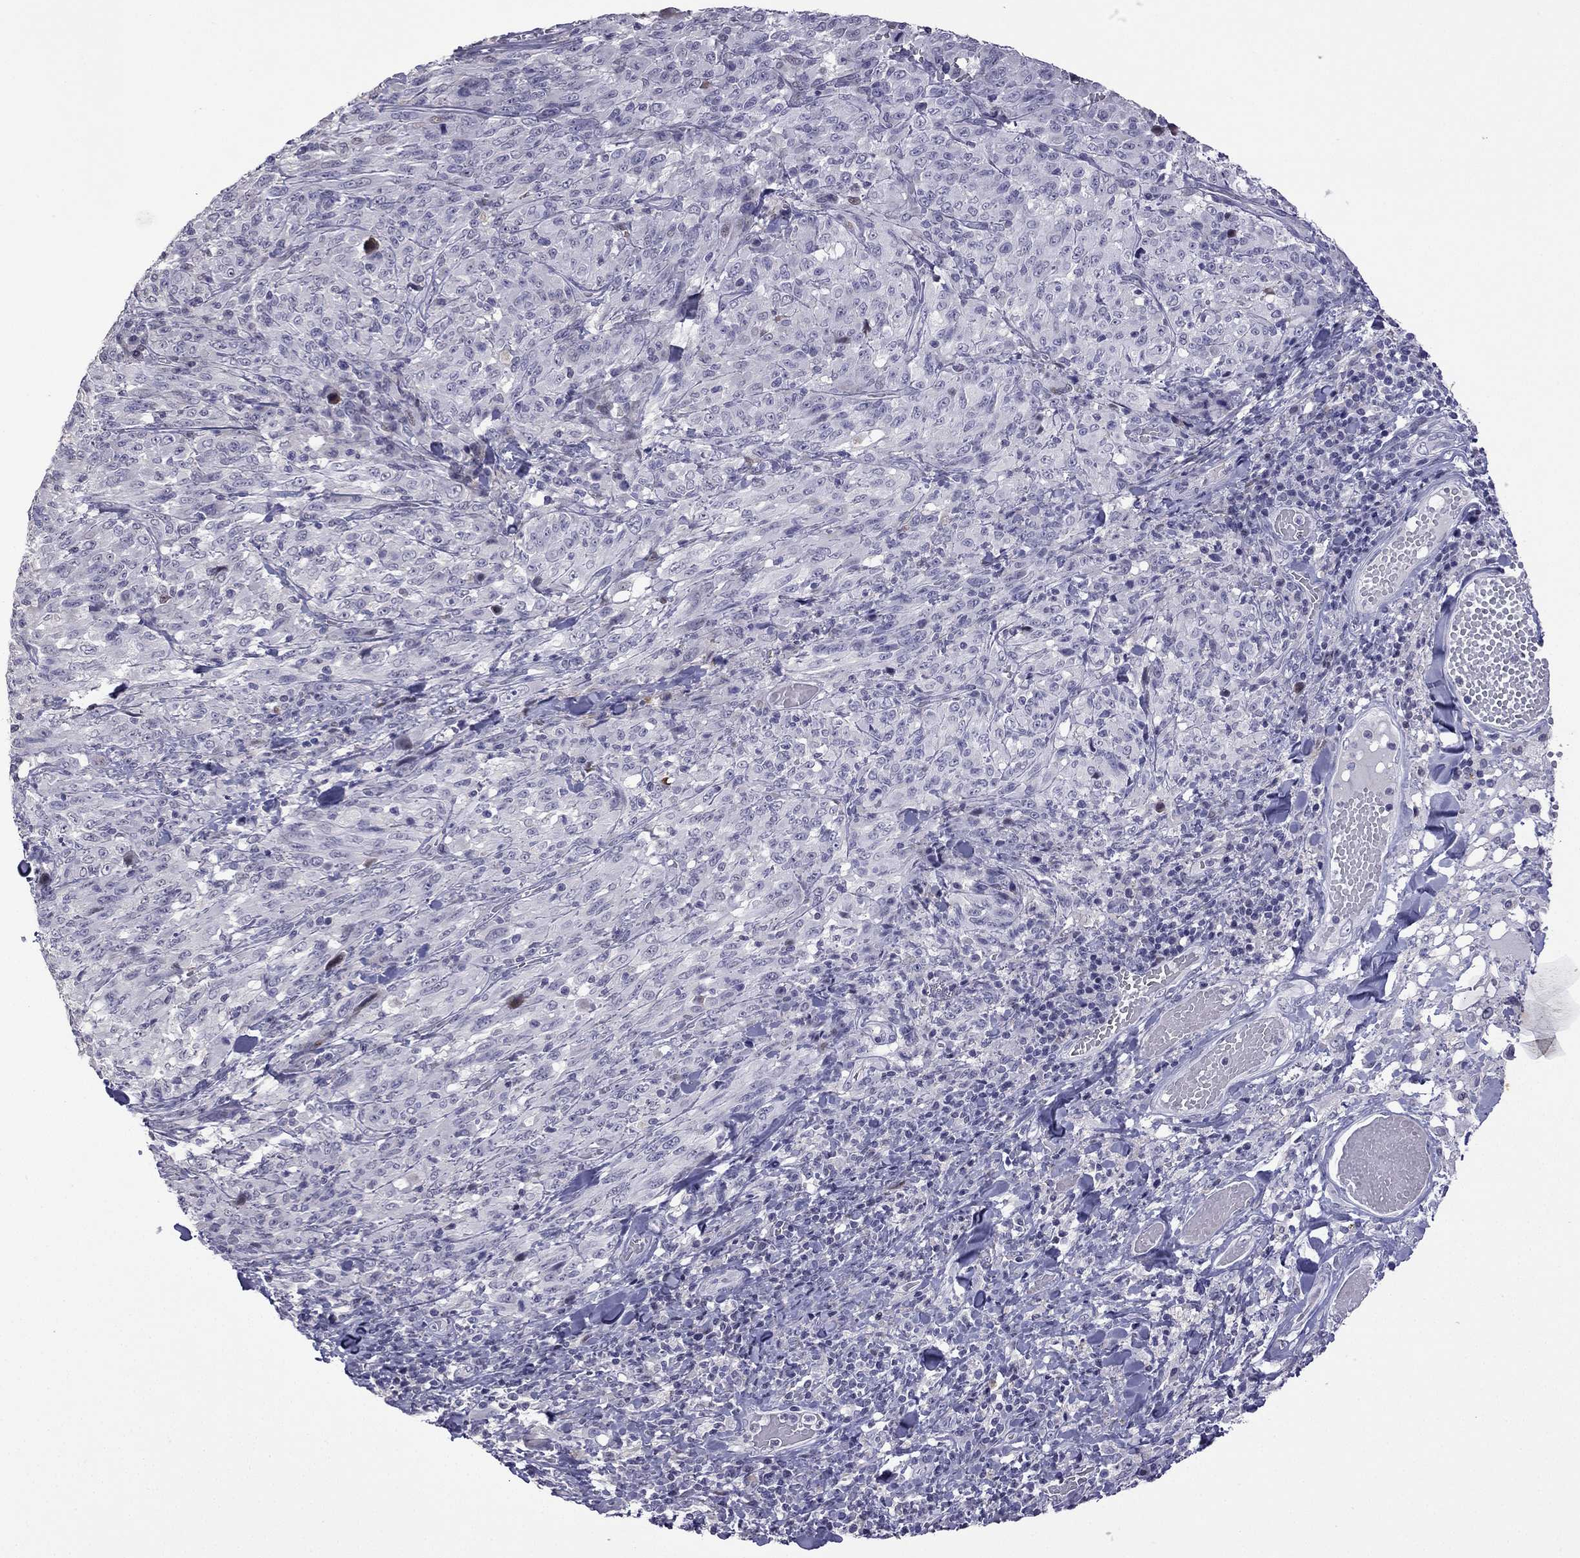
{"staining": {"intensity": "negative", "quantity": "none", "location": "none"}, "tissue": "melanoma", "cell_type": "Tumor cells", "image_type": "cancer", "snomed": [{"axis": "morphology", "description": "Malignant melanoma, NOS"}, {"axis": "topography", "description": "Skin"}], "caption": "Micrograph shows no protein positivity in tumor cells of melanoma tissue.", "gene": "CFAP70", "patient": {"sex": "female", "age": 91}}